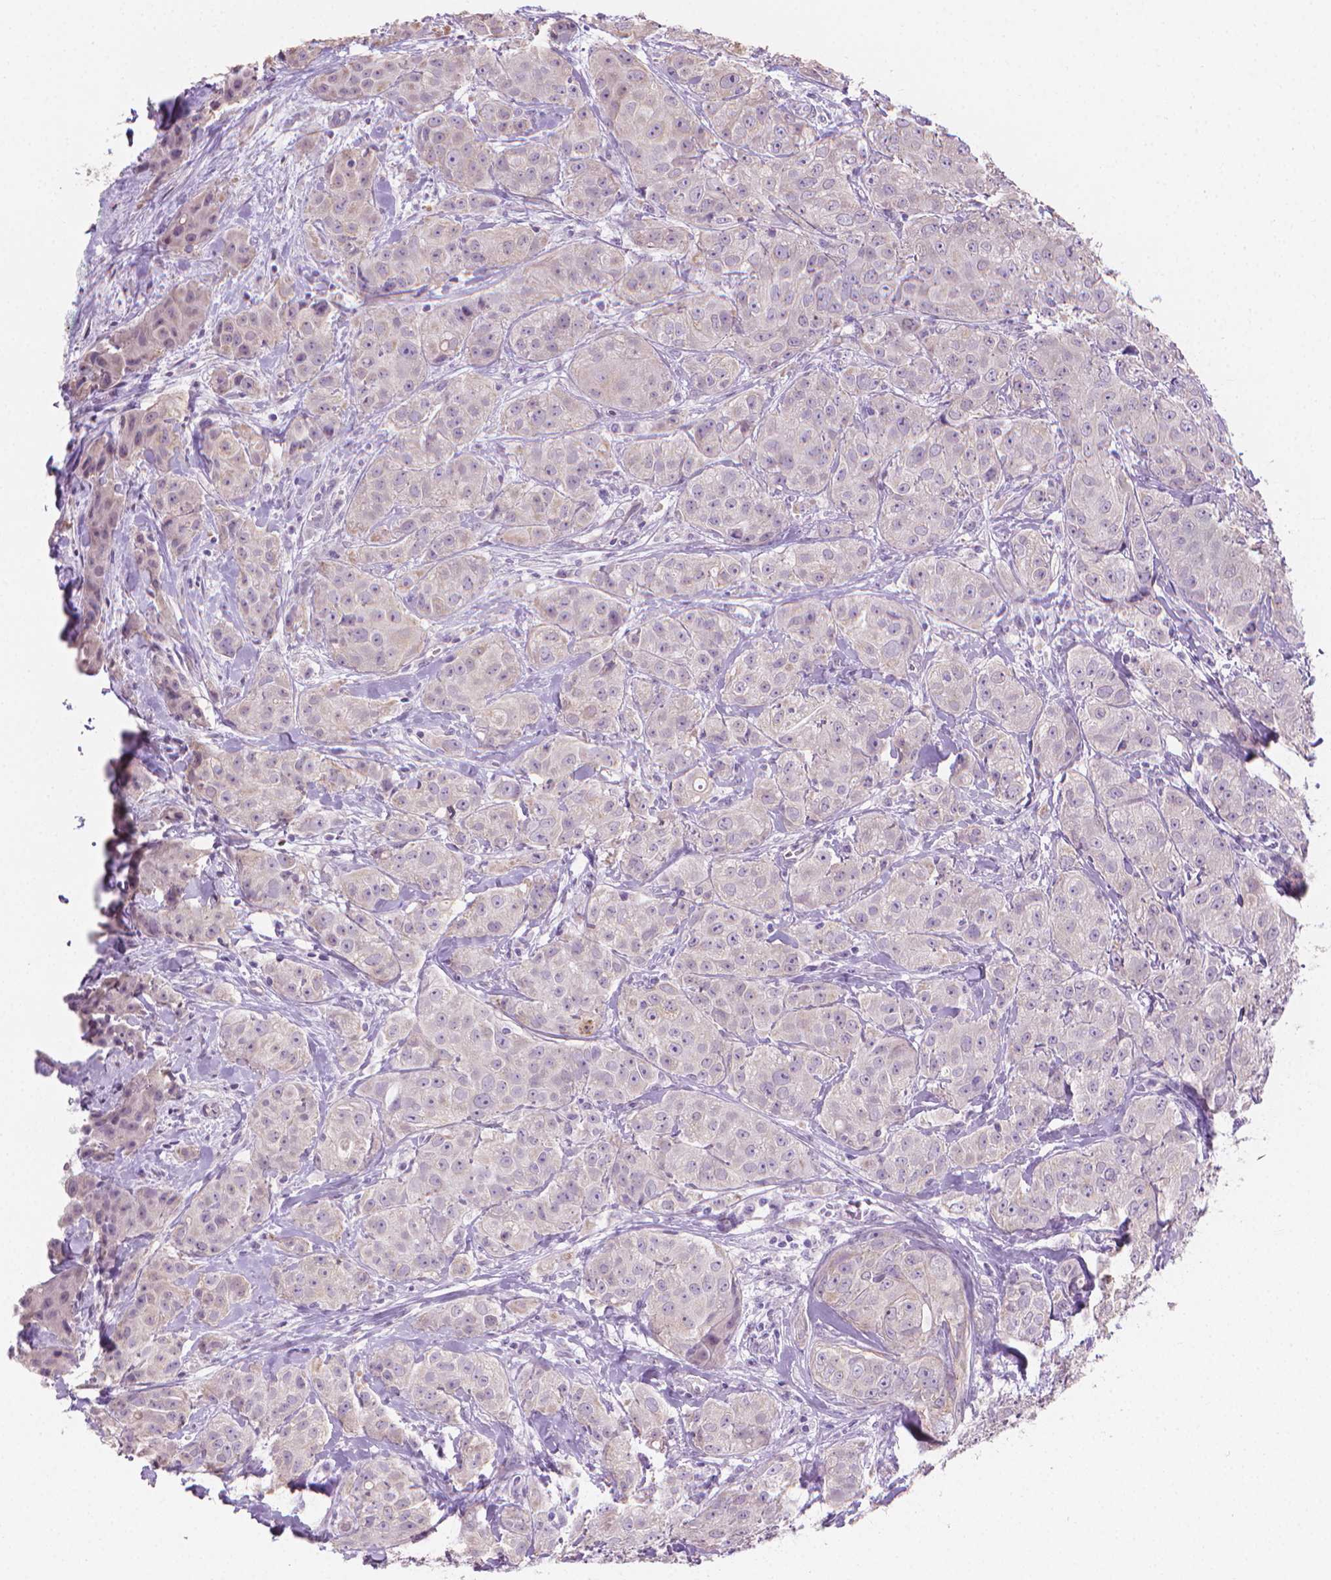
{"staining": {"intensity": "negative", "quantity": "none", "location": "none"}, "tissue": "breast cancer", "cell_type": "Tumor cells", "image_type": "cancer", "snomed": [{"axis": "morphology", "description": "Duct carcinoma"}, {"axis": "topography", "description": "Breast"}], "caption": "This is a histopathology image of immunohistochemistry (IHC) staining of breast cancer (invasive ductal carcinoma), which shows no positivity in tumor cells.", "gene": "GSDMA", "patient": {"sex": "female", "age": 43}}